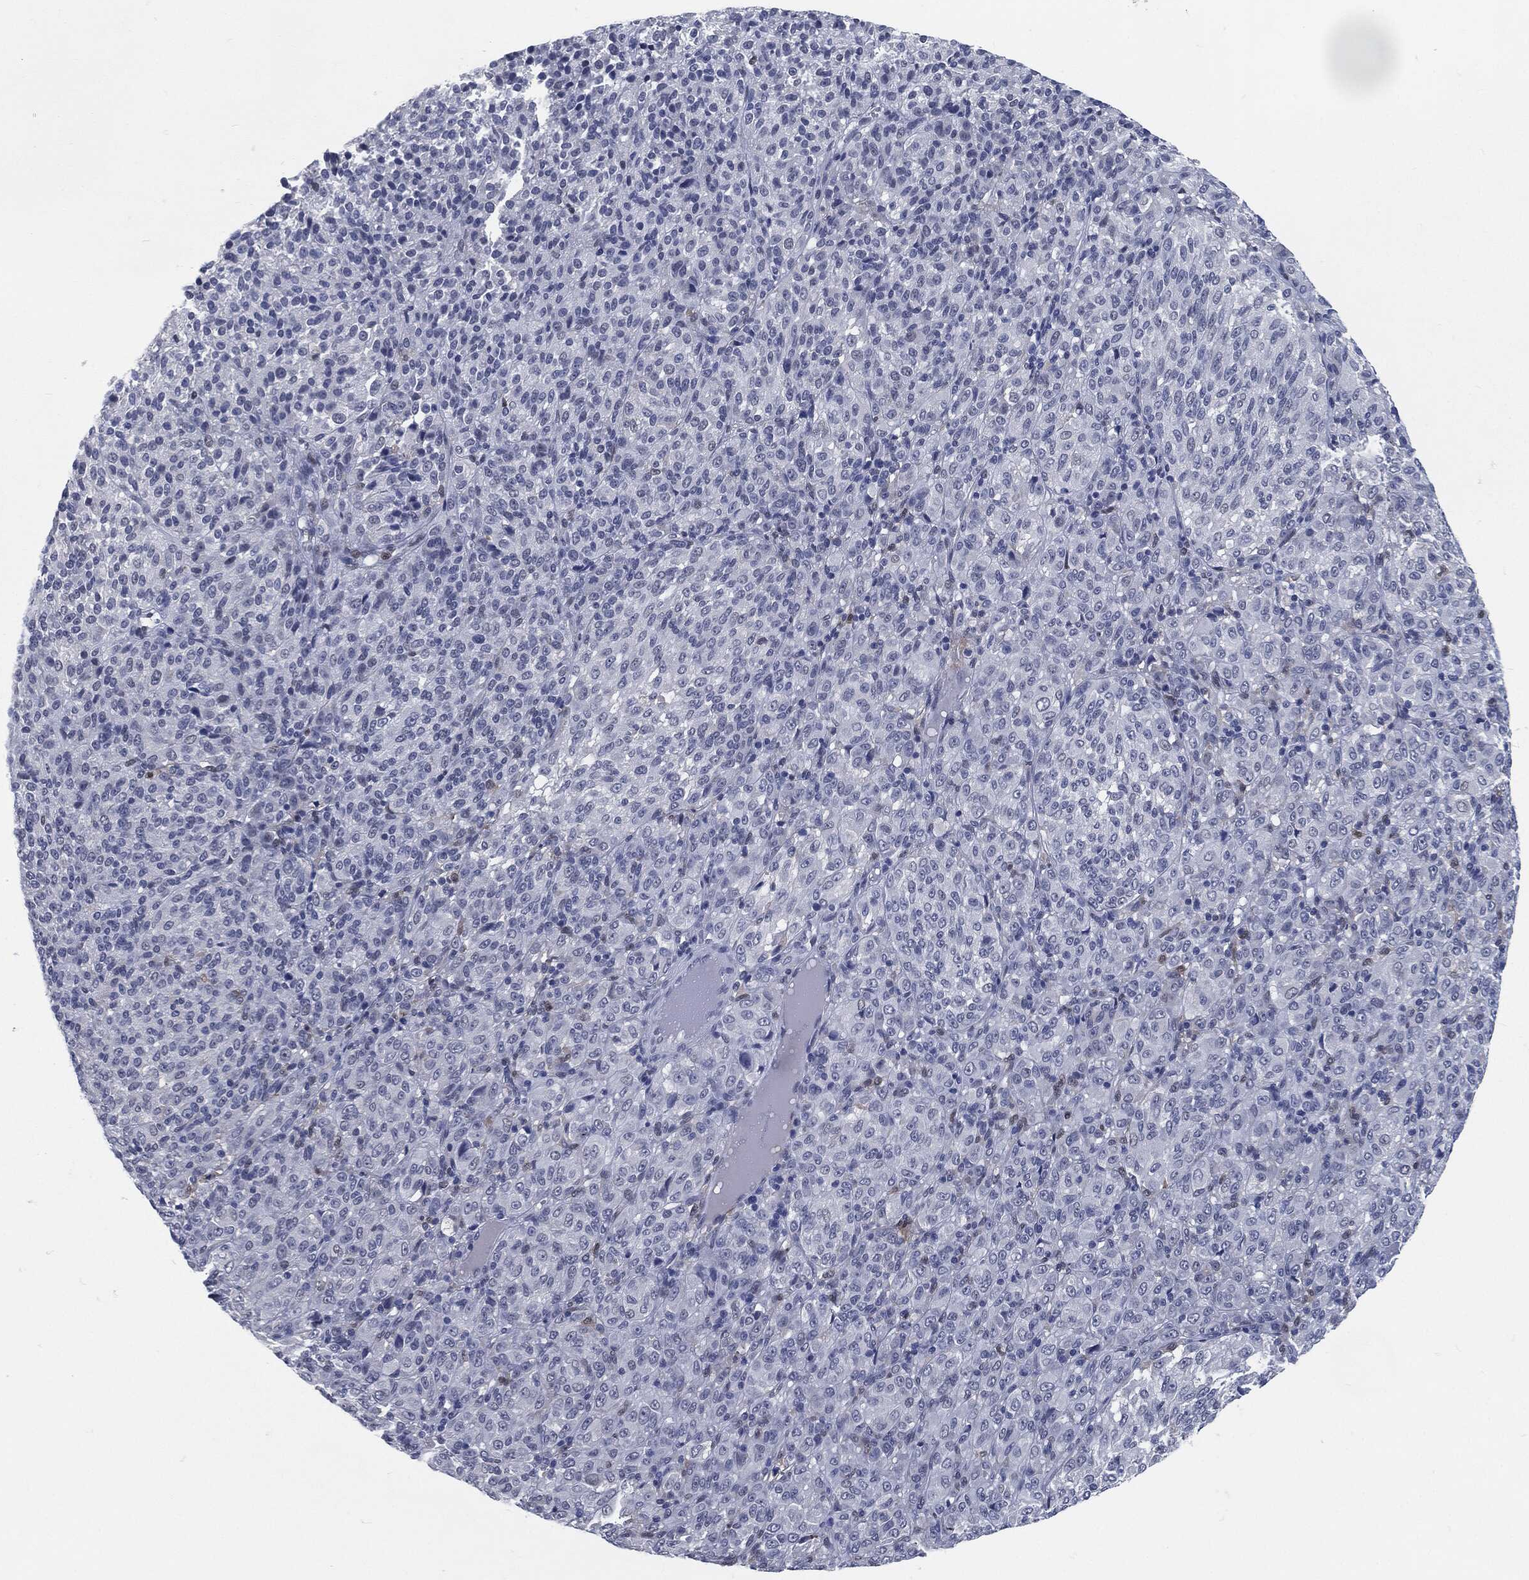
{"staining": {"intensity": "negative", "quantity": "none", "location": "none"}, "tissue": "melanoma", "cell_type": "Tumor cells", "image_type": "cancer", "snomed": [{"axis": "morphology", "description": "Malignant melanoma, Metastatic site"}, {"axis": "topography", "description": "Brain"}], "caption": "Human malignant melanoma (metastatic site) stained for a protein using IHC shows no positivity in tumor cells.", "gene": "PROM1", "patient": {"sex": "female", "age": 56}}